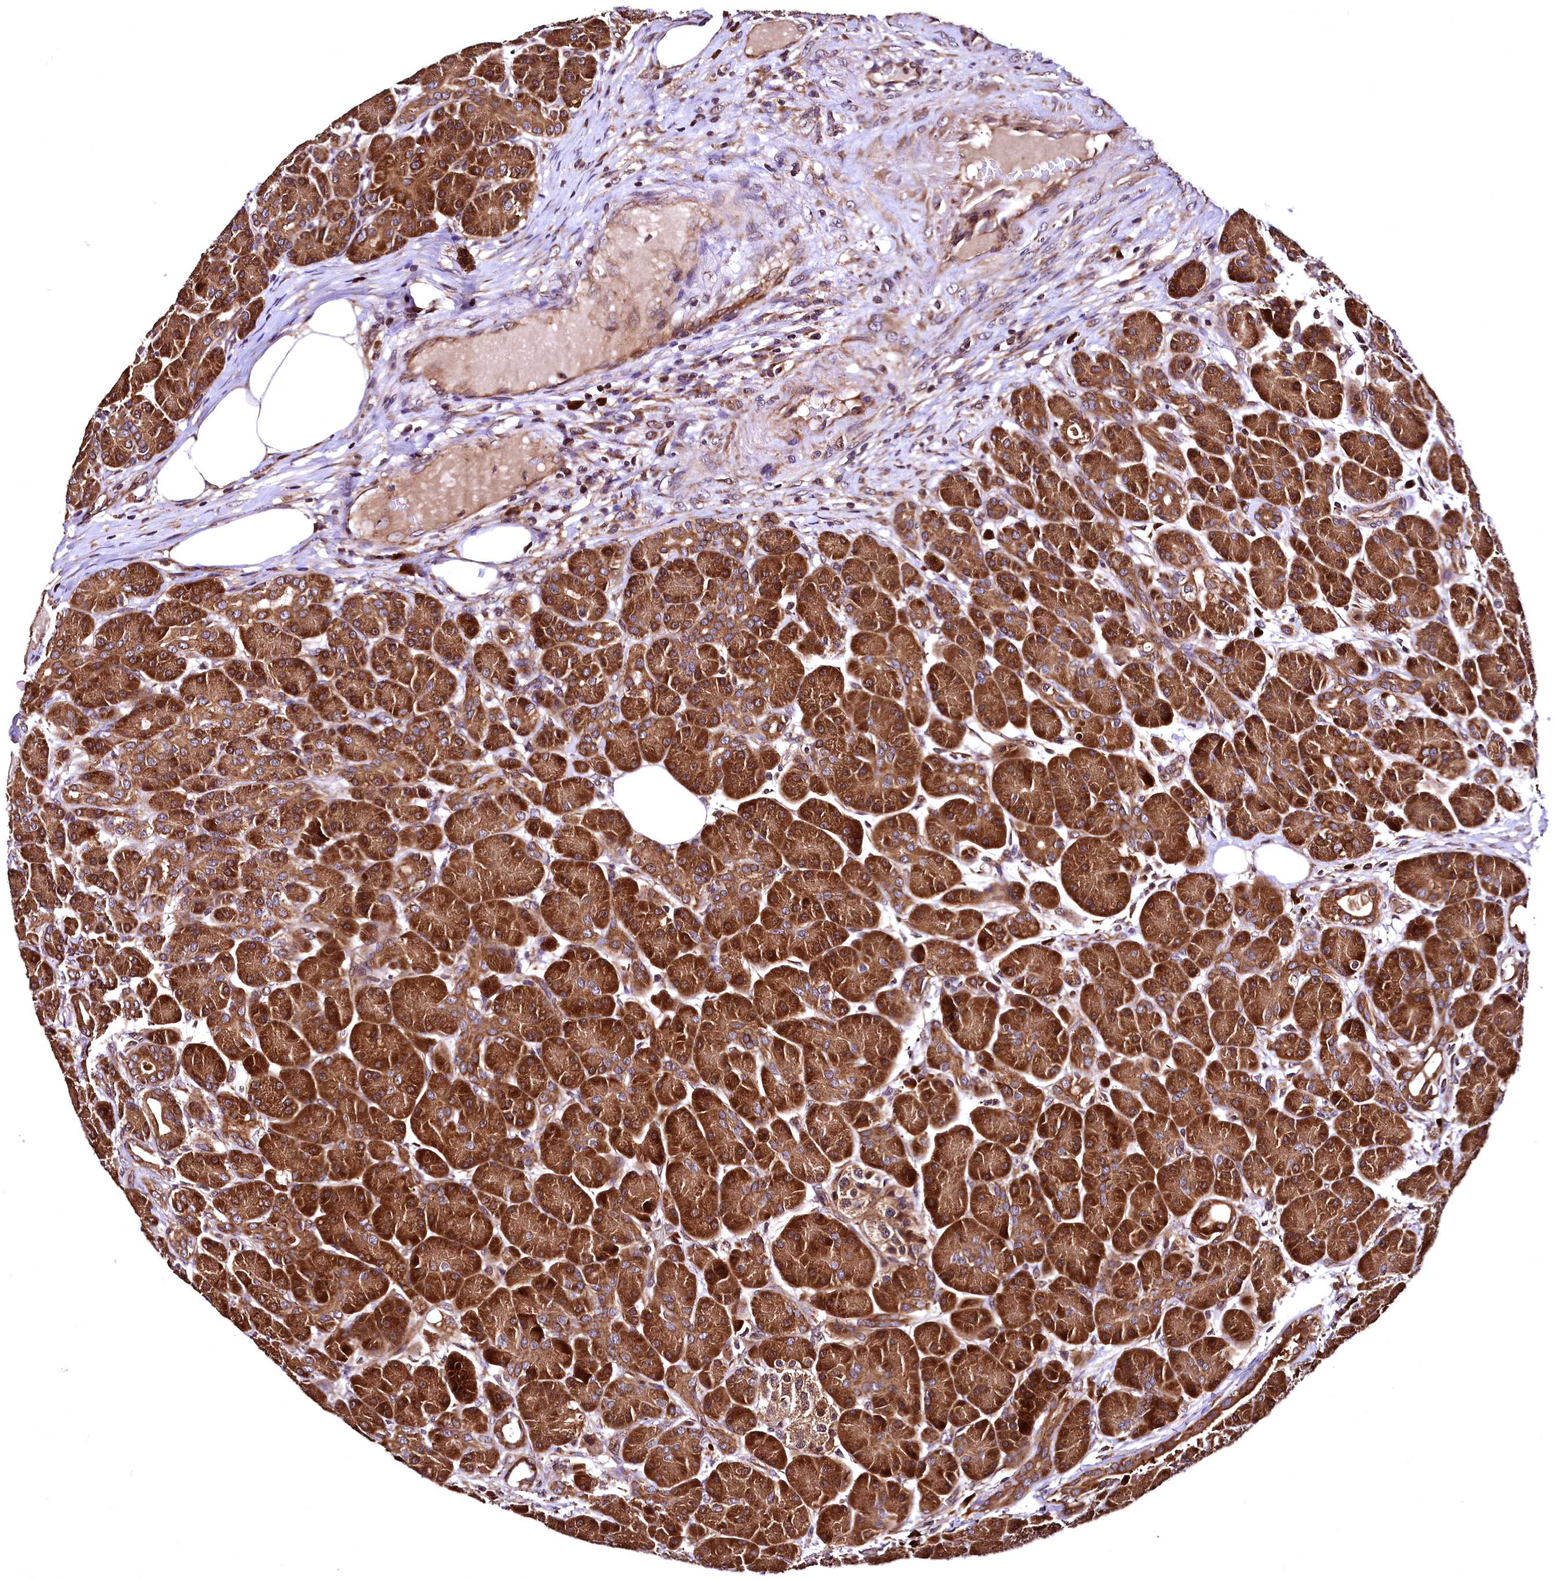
{"staining": {"intensity": "strong", "quantity": ">75%", "location": "cytoplasmic/membranous"}, "tissue": "pancreas", "cell_type": "Exocrine glandular cells", "image_type": "normal", "snomed": [{"axis": "morphology", "description": "Normal tissue, NOS"}, {"axis": "topography", "description": "Pancreas"}], "caption": "Benign pancreas was stained to show a protein in brown. There is high levels of strong cytoplasmic/membranous positivity in about >75% of exocrine glandular cells.", "gene": "LRSAM1", "patient": {"sex": "male", "age": 63}}